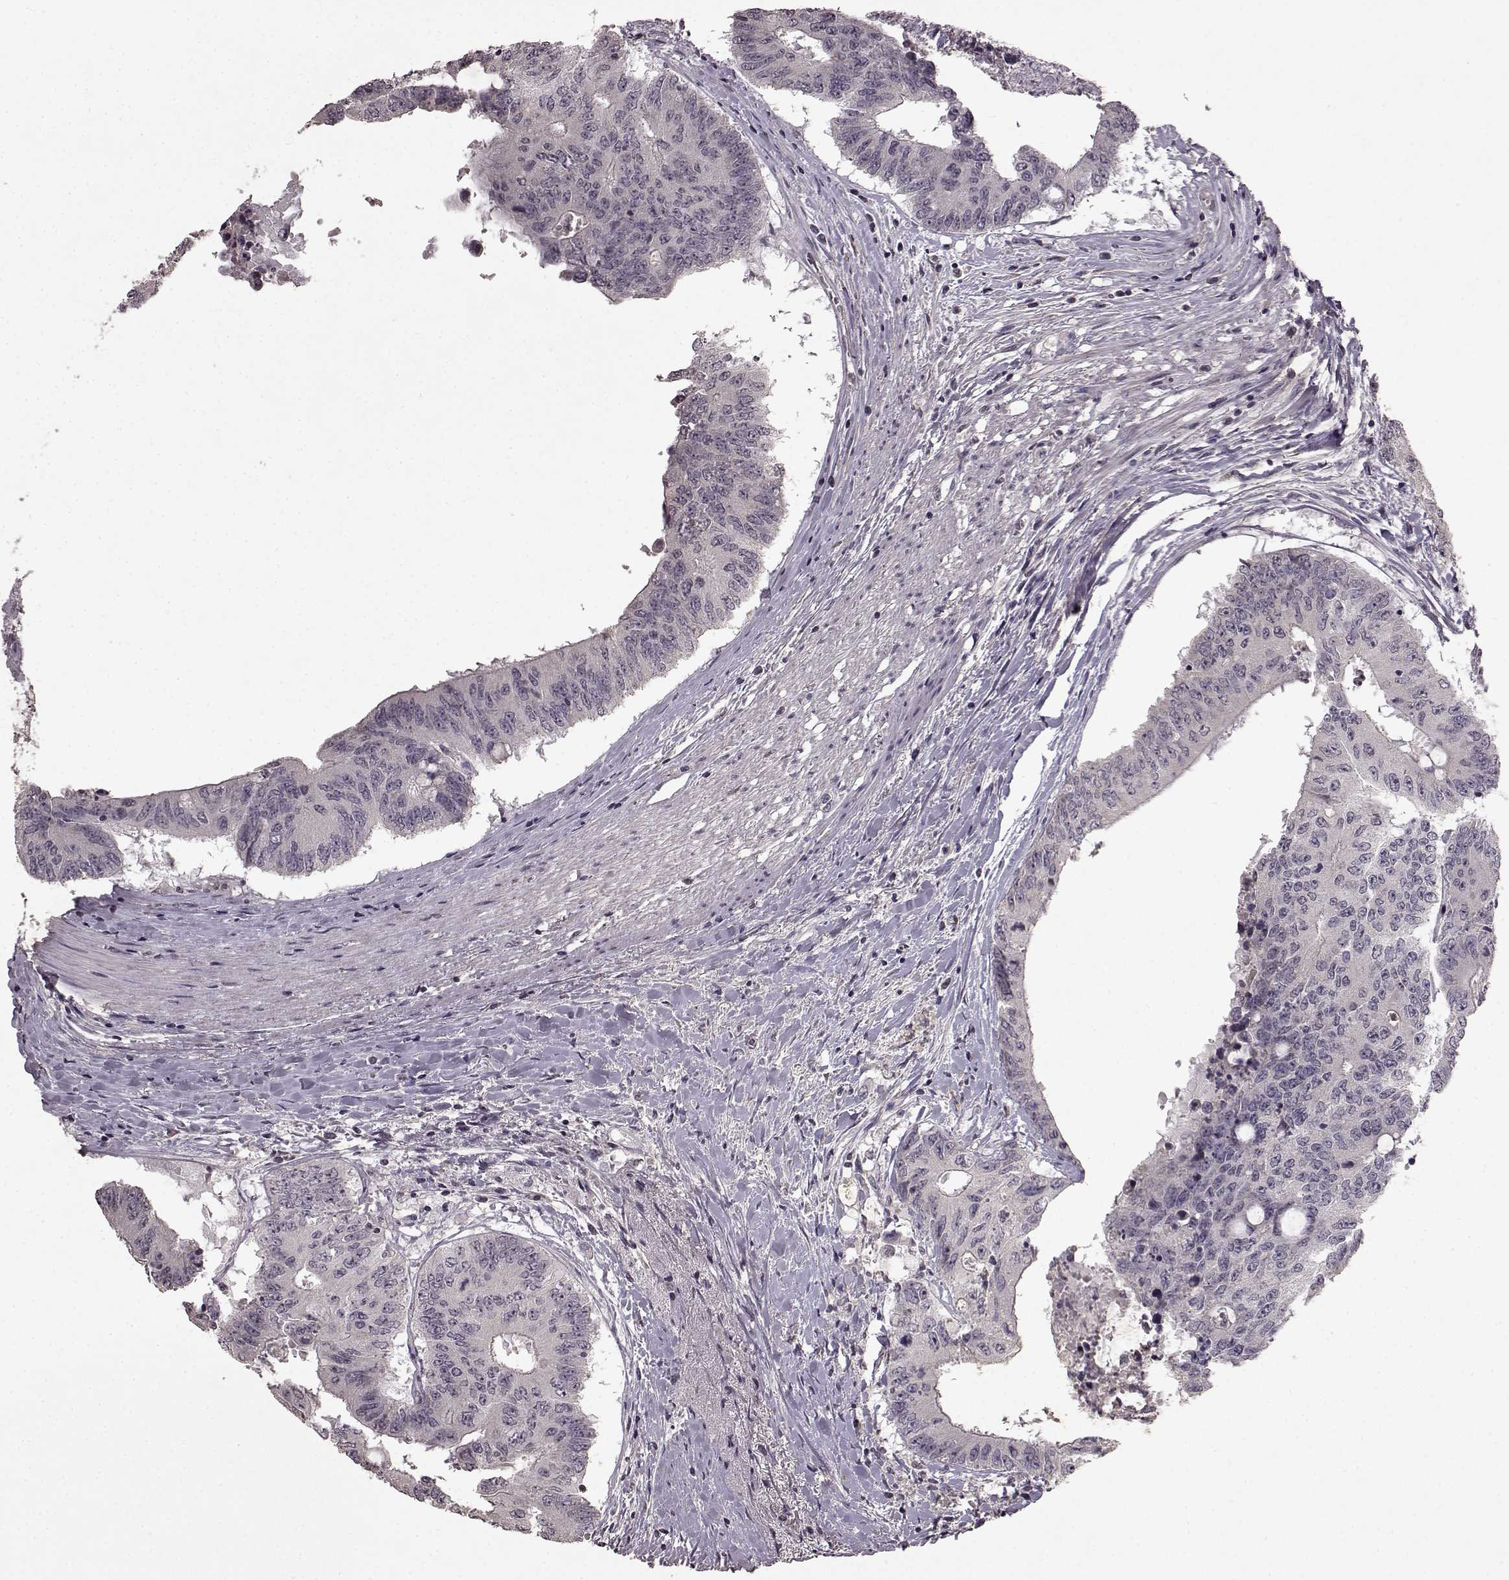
{"staining": {"intensity": "negative", "quantity": "none", "location": "none"}, "tissue": "colorectal cancer", "cell_type": "Tumor cells", "image_type": "cancer", "snomed": [{"axis": "morphology", "description": "Adenocarcinoma, NOS"}, {"axis": "topography", "description": "Rectum"}], "caption": "Micrograph shows no significant protein staining in tumor cells of colorectal adenocarcinoma.", "gene": "LHB", "patient": {"sex": "male", "age": 59}}